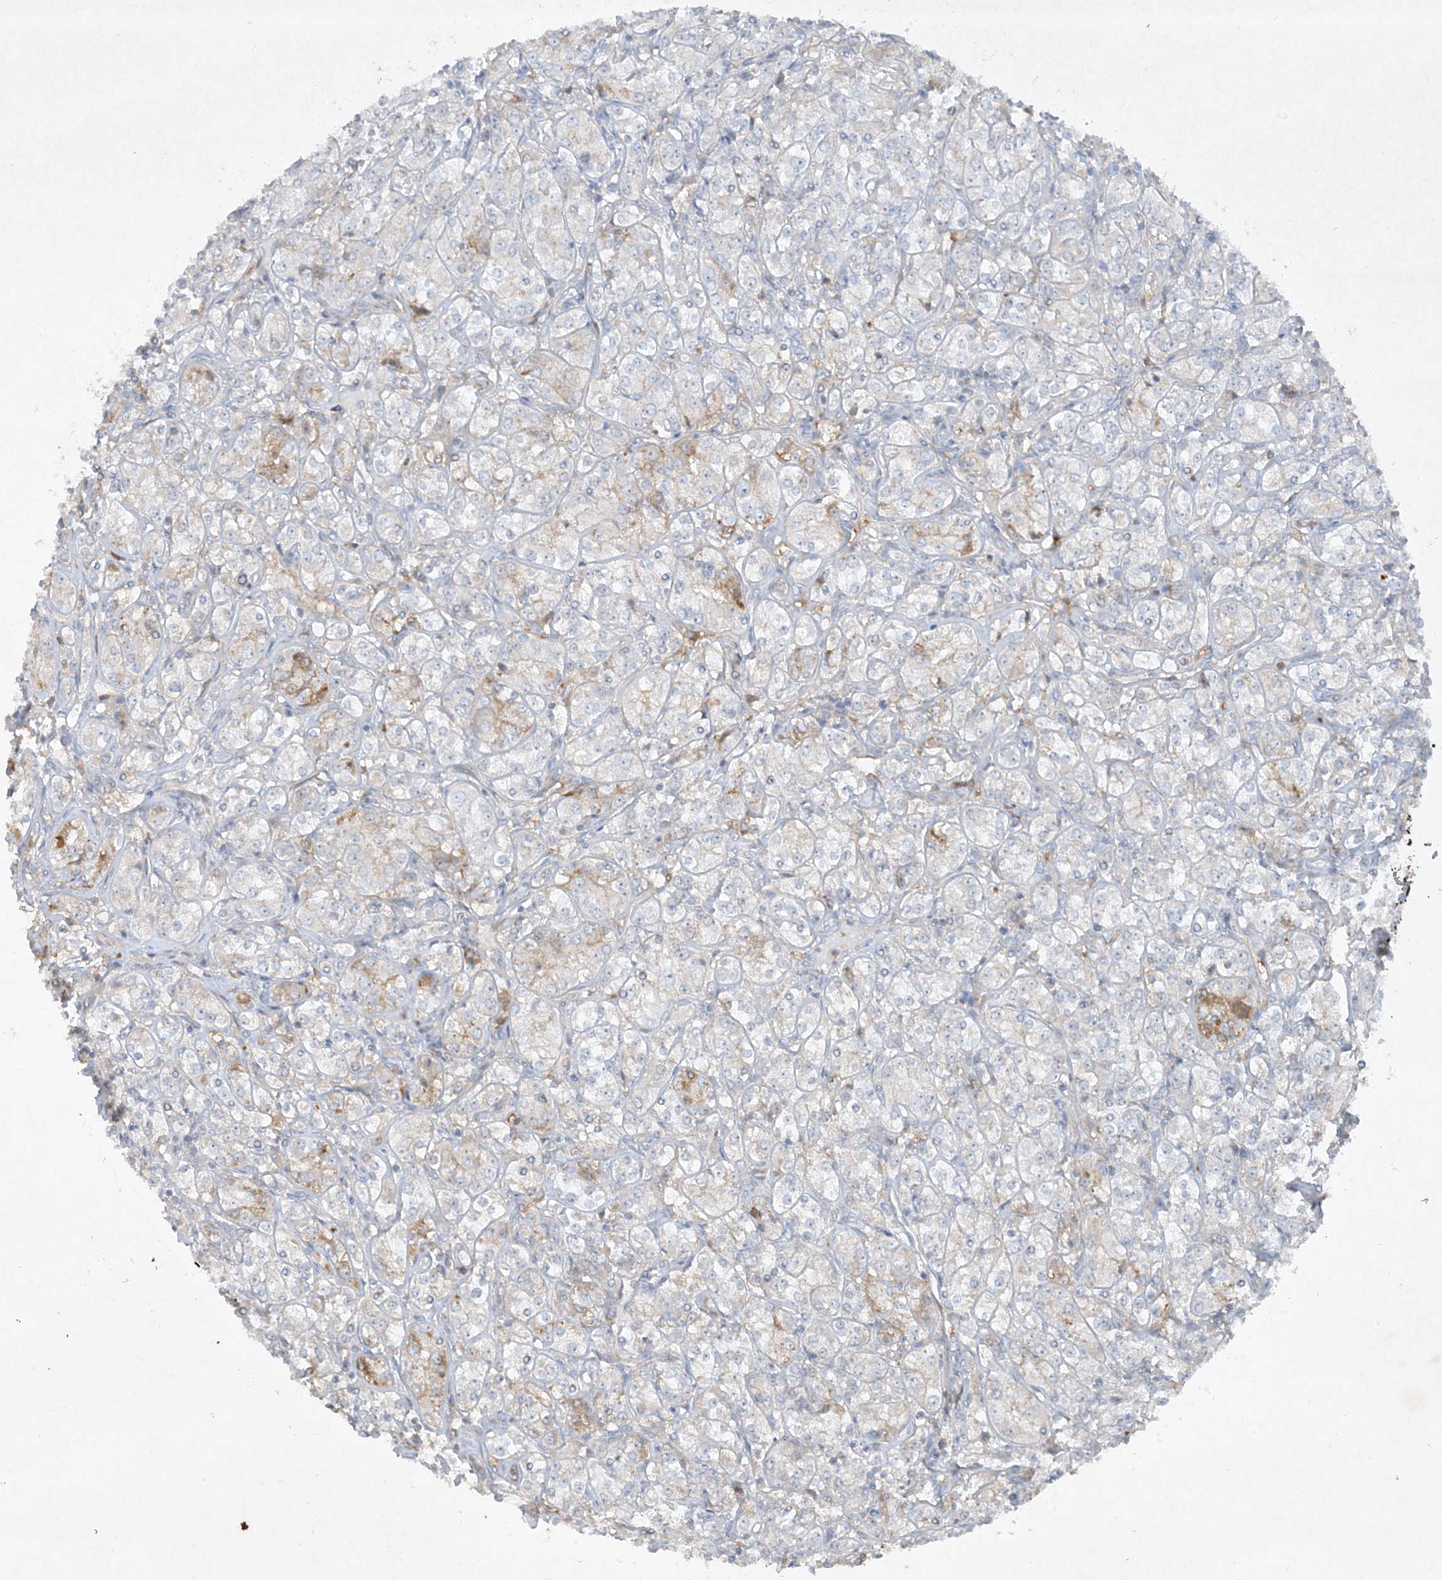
{"staining": {"intensity": "negative", "quantity": "none", "location": "none"}, "tissue": "renal cancer", "cell_type": "Tumor cells", "image_type": "cancer", "snomed": [{"axis": "morphology", "description": "Adenocarcinoma, NOS"}, {"axis": "topography", "description": "Kidney"}], "caption": "Adenocarcinoma (renal) was stained to show a protein in brown. There is no significant positivity in tumor cells. (DAB (3,3'-diaminobenzidine) IHC, high magnification).", "gene": "FETUB", "patient": {"sex": "male", "age": 77}}